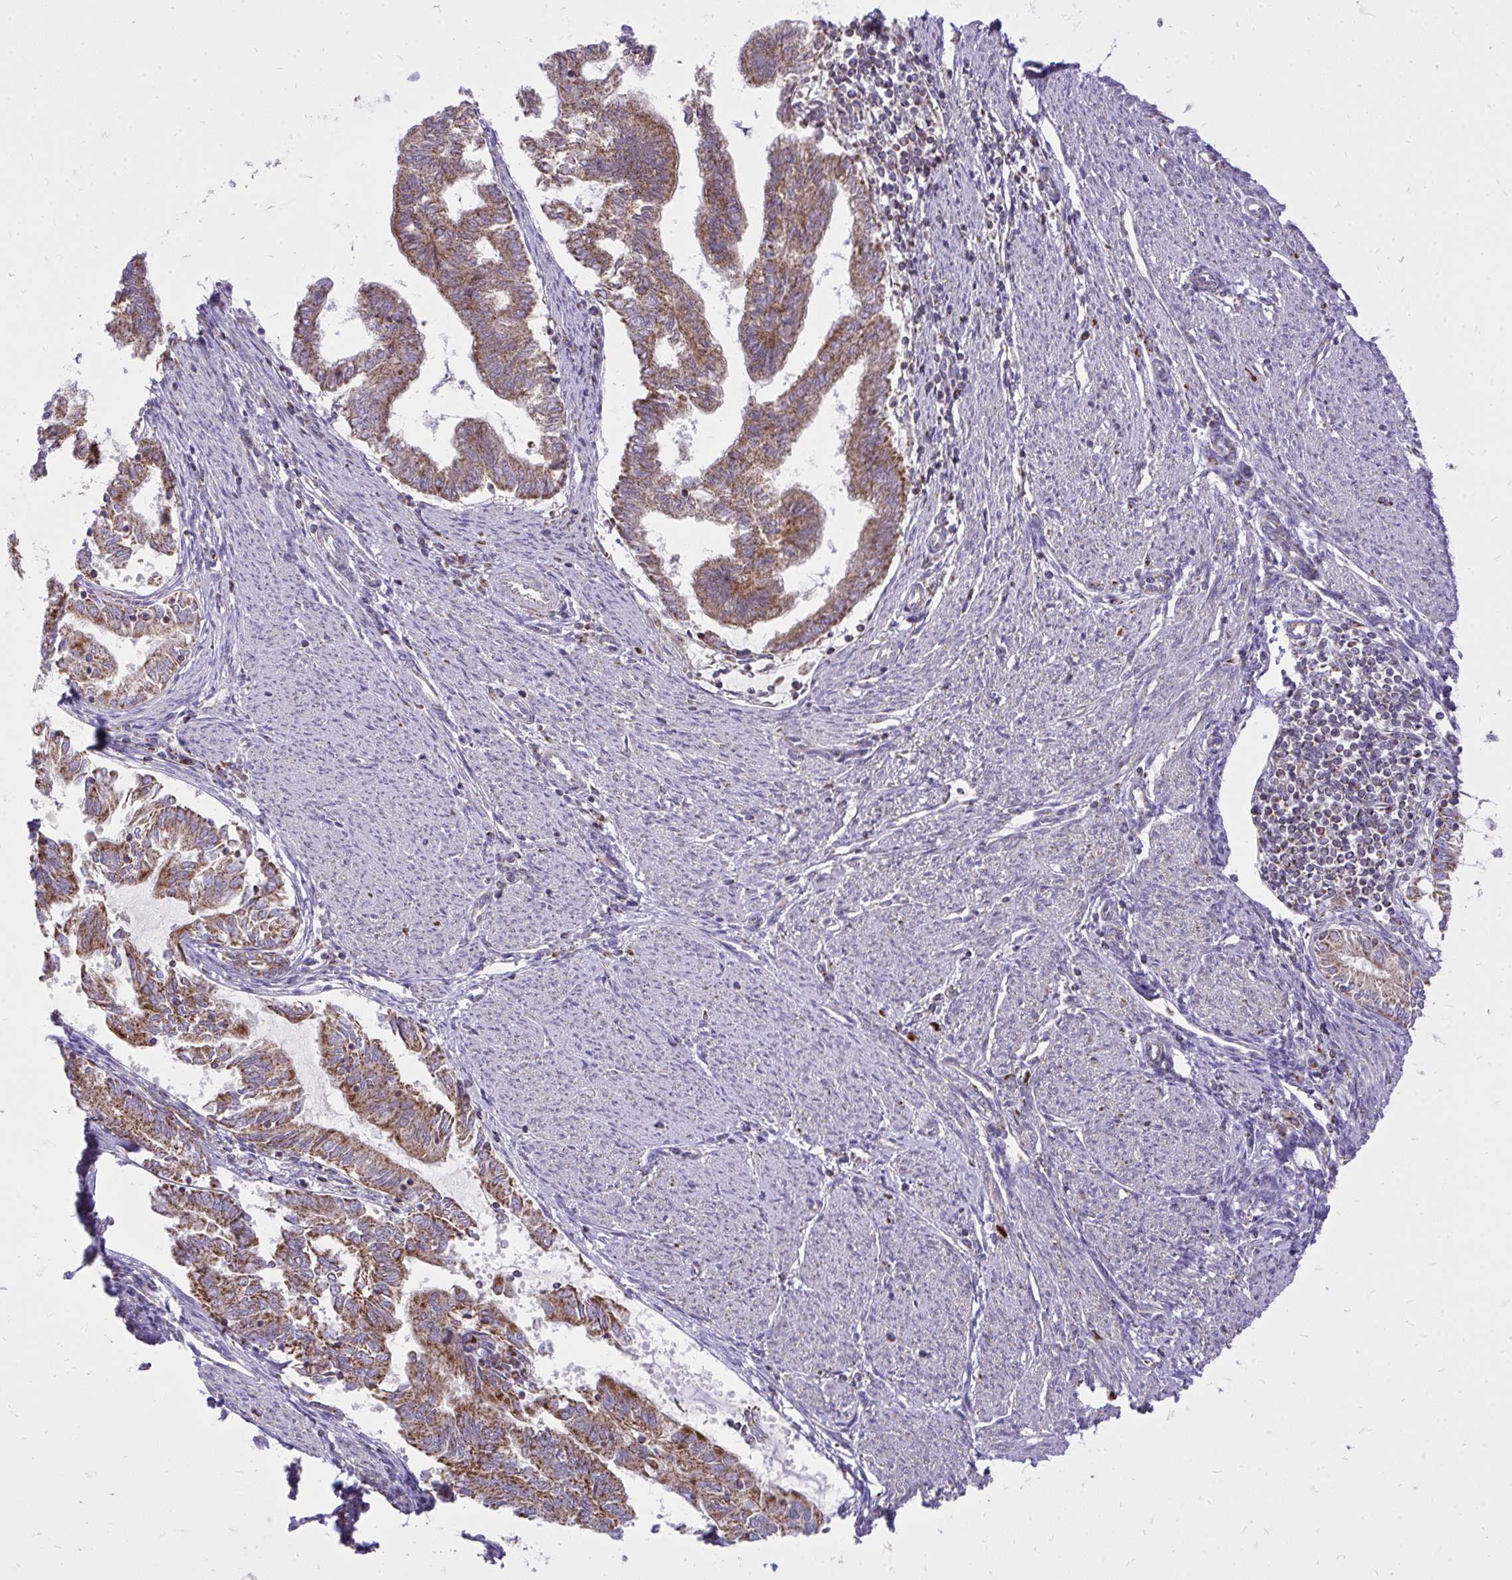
{"staining": {"intensity": "moderate", "quantity": ">75%", "location": "cytoplasmic/membranous"}, "tissue": "endometrial cancer", "cell_type": "Tumor cells", "image_type": "cancer", "snomed": [{"axis": "morphology", "description": "Adenocarcinoma, NOS"}, {"axis": "topography", "description": "Endometrium"}], "caption": "The immunohistochemical stain shows moderate cytoplasmic/membranous expression in tumor cells of adenocarcinoma (endometrial) tissue. (Stains: DAB in brown, nuclei in blue, Microscopy: brightfield microscopy at high magnification).", "gene": "SPTBN2", "patient": {"sex": "female", "age": 79}}